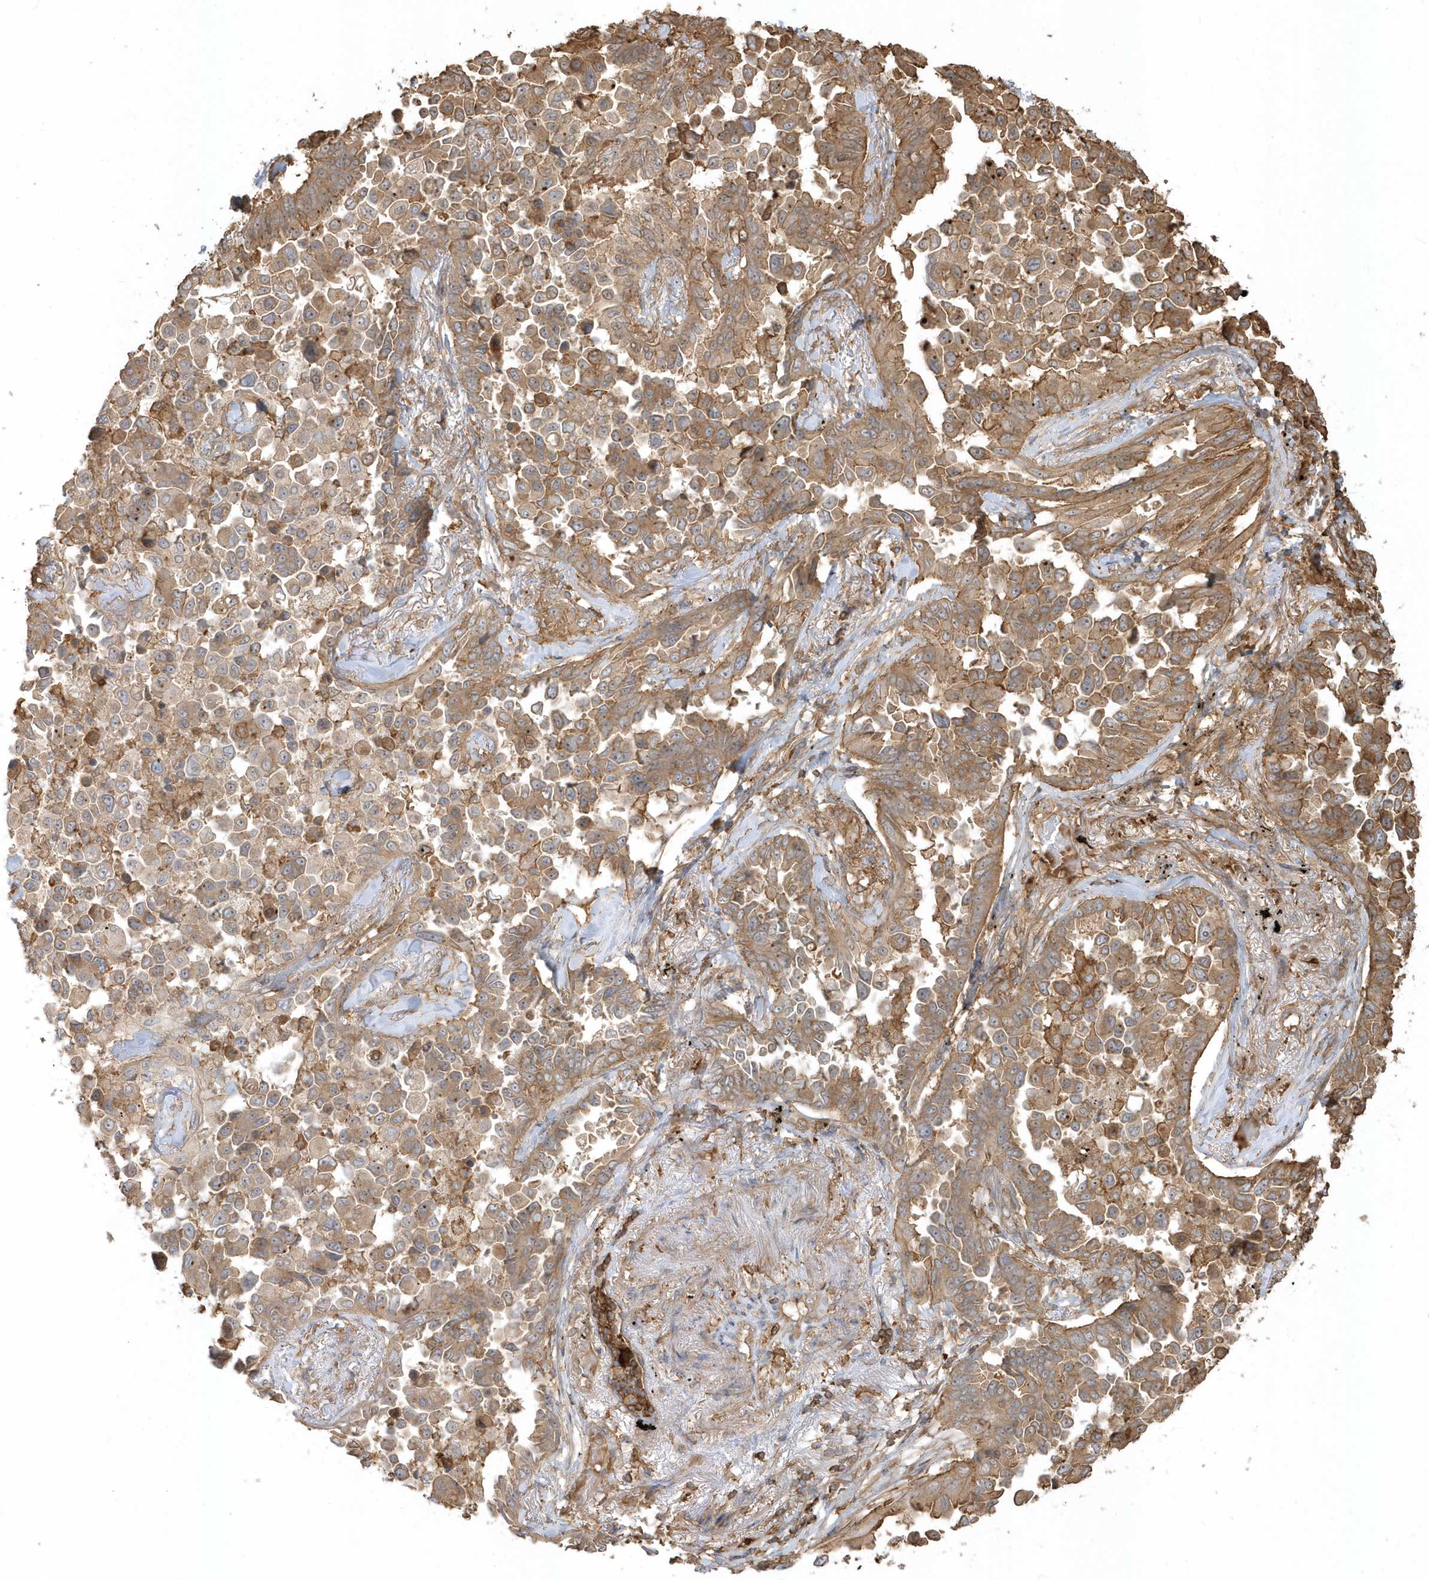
{"staining": {"intensity": "moderate", "quantity": ">75%", "location": "cytoplasmic/membranous"}, "tissue": "lung cancer", "cell_type": "Tumor cells", "image_type": "cancer", "snomed": [{"axis": "morphology", "description": "Adenocarcinoma, NOS"}, {"axis": "topography", "description": "Lung"}], "caption": "A histopathology image of human lung cancer stained for a protein reveals moderate cytoplasmic/membranous brown staining in tumor cells.", "gene": "ZBTB8A", "patient": {"sex": "female", "age": 67}}